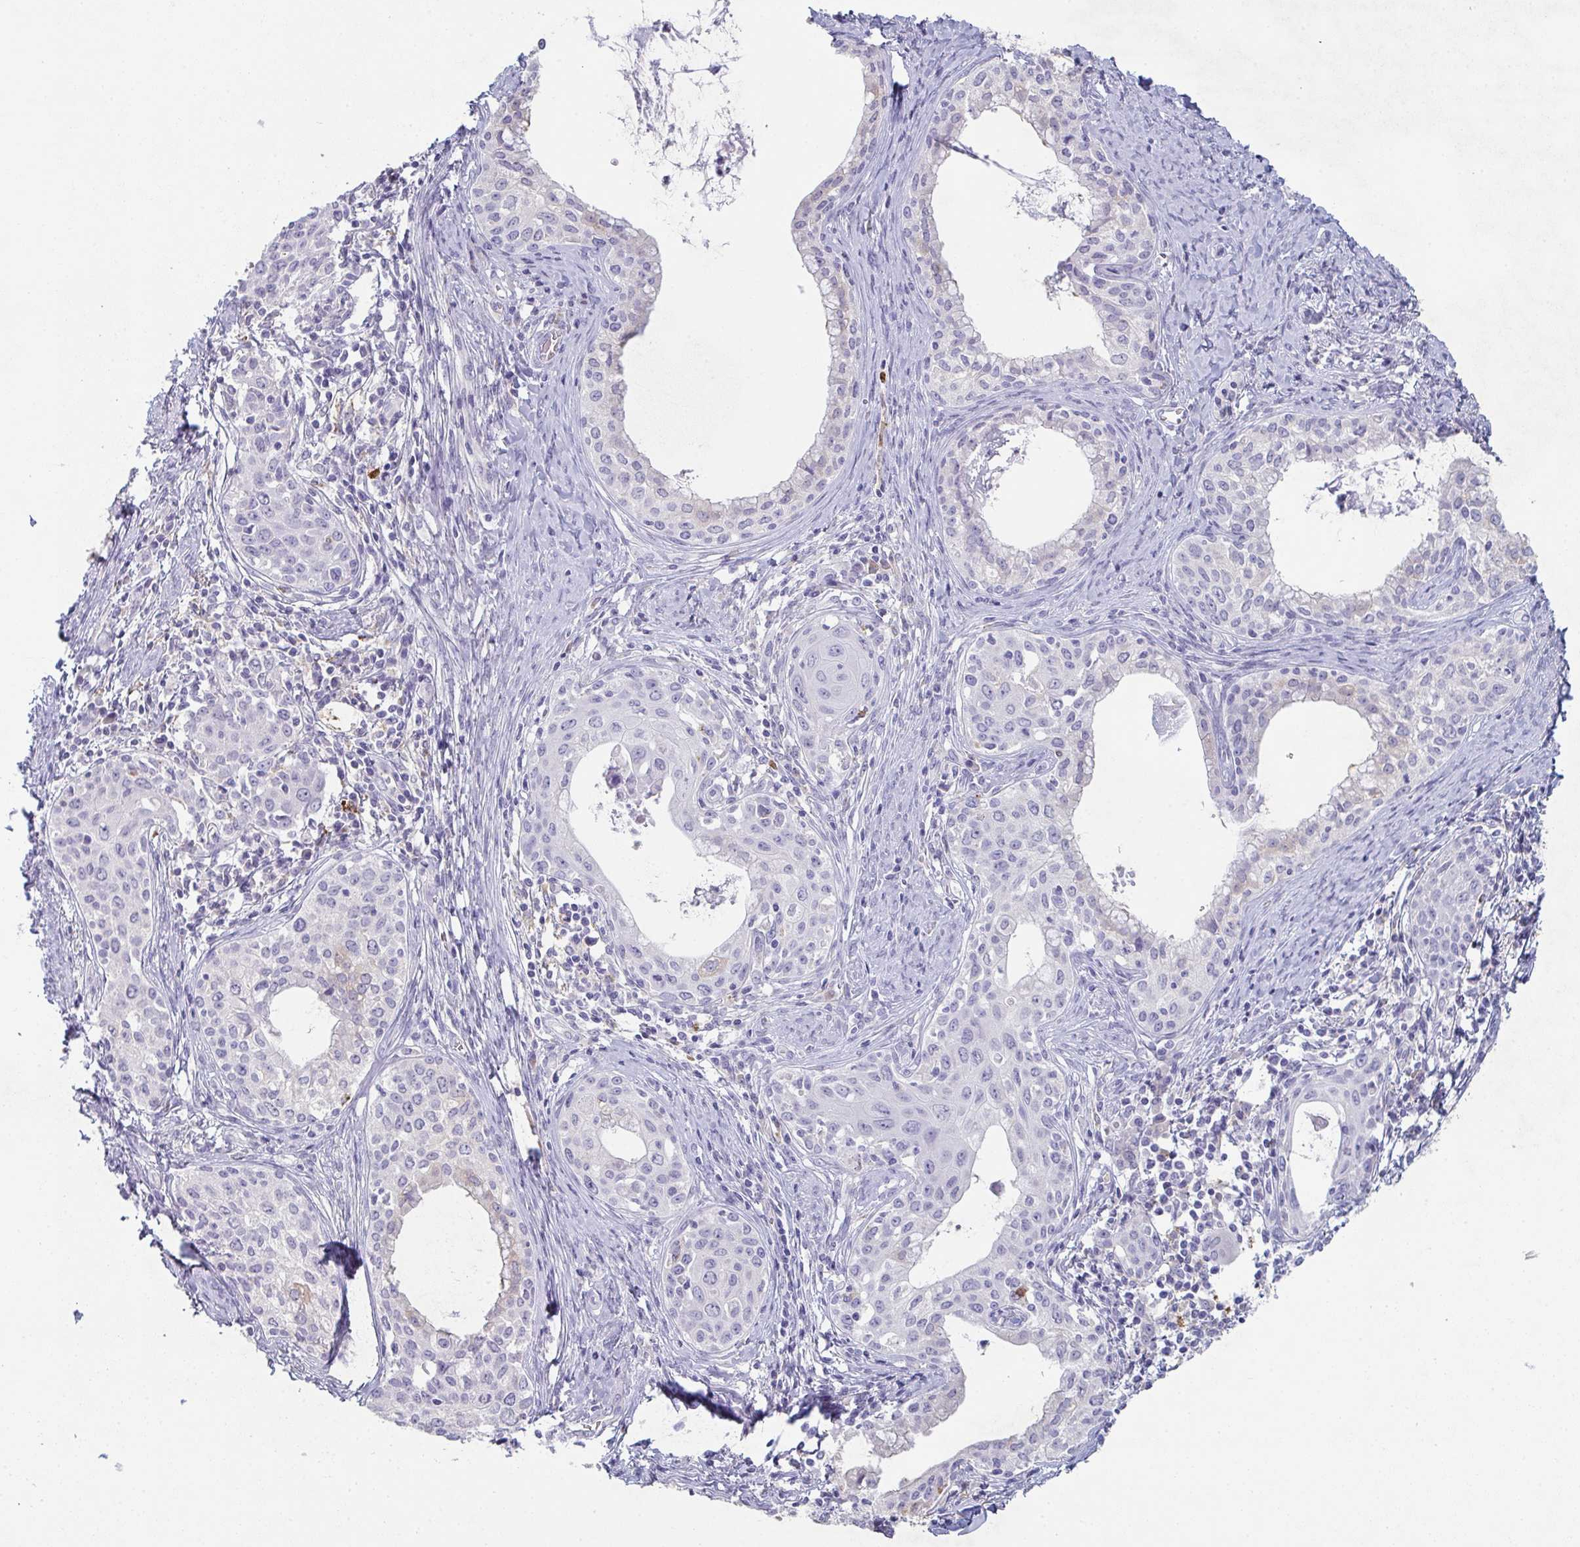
{"staining": {"intensity": "negative", "quantity": "none", "location": "none"}, "tissue": "cervical cancer", "cell_type": "Tumor cells", "image_type": "cancer", "snomed": [{"axis": "morphology", "description": "Squamous cell carcinoma, NOS"}, {"axis": "morphology", "description": "Adenocarcinoma, NOS"}, {"axis": "topography", "description": "Cervix"}], "caption": "Tumor cells are negative for brown protein staining in cervical squamous cell carcinoma. (Brightfield microscopy of DAB immunohistochemistry at high magnification).", "gene": "ADAM21", "patient": {"sex": "female", "age": 52}}